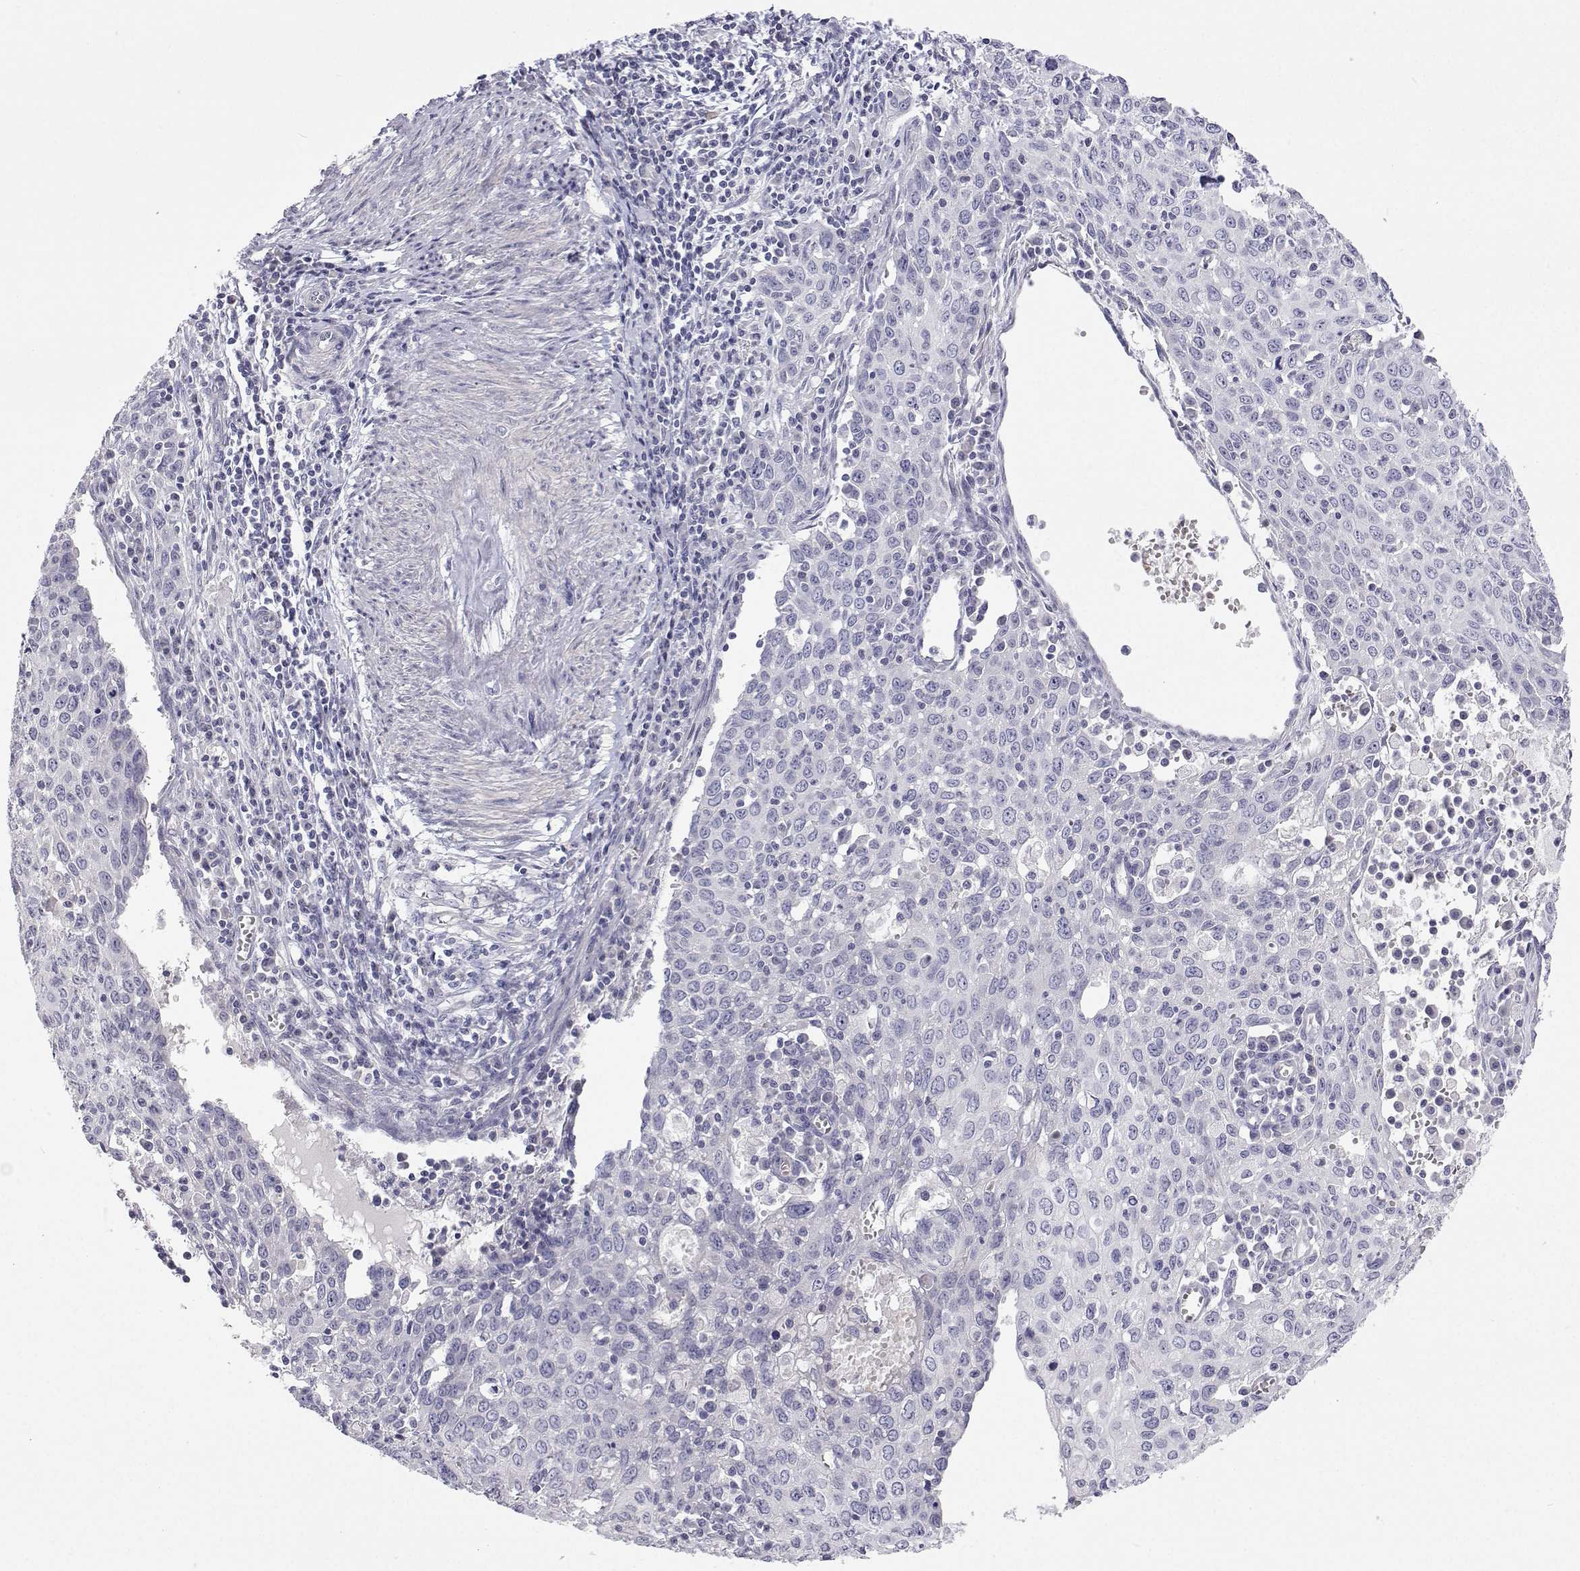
{"staining": {"intensity": "negative", "quantity": "none", "location": "none"}, "tissue": "cervical cancer", "cell_type": "Tumor cells", "image_type": "cancer", "snomed": [{"axis": "morphology", "description": "Squamous cell carcinoma, NOS"}, {"axis": "topography", "description": "Cervix"}], "caption": "A micrograph of cervical squamous cell carcinoma stained for a protein displays no brown staining in tumor cells.", "gene": "ANKRD65", "patient": {"sex": "female", "age": 38}}